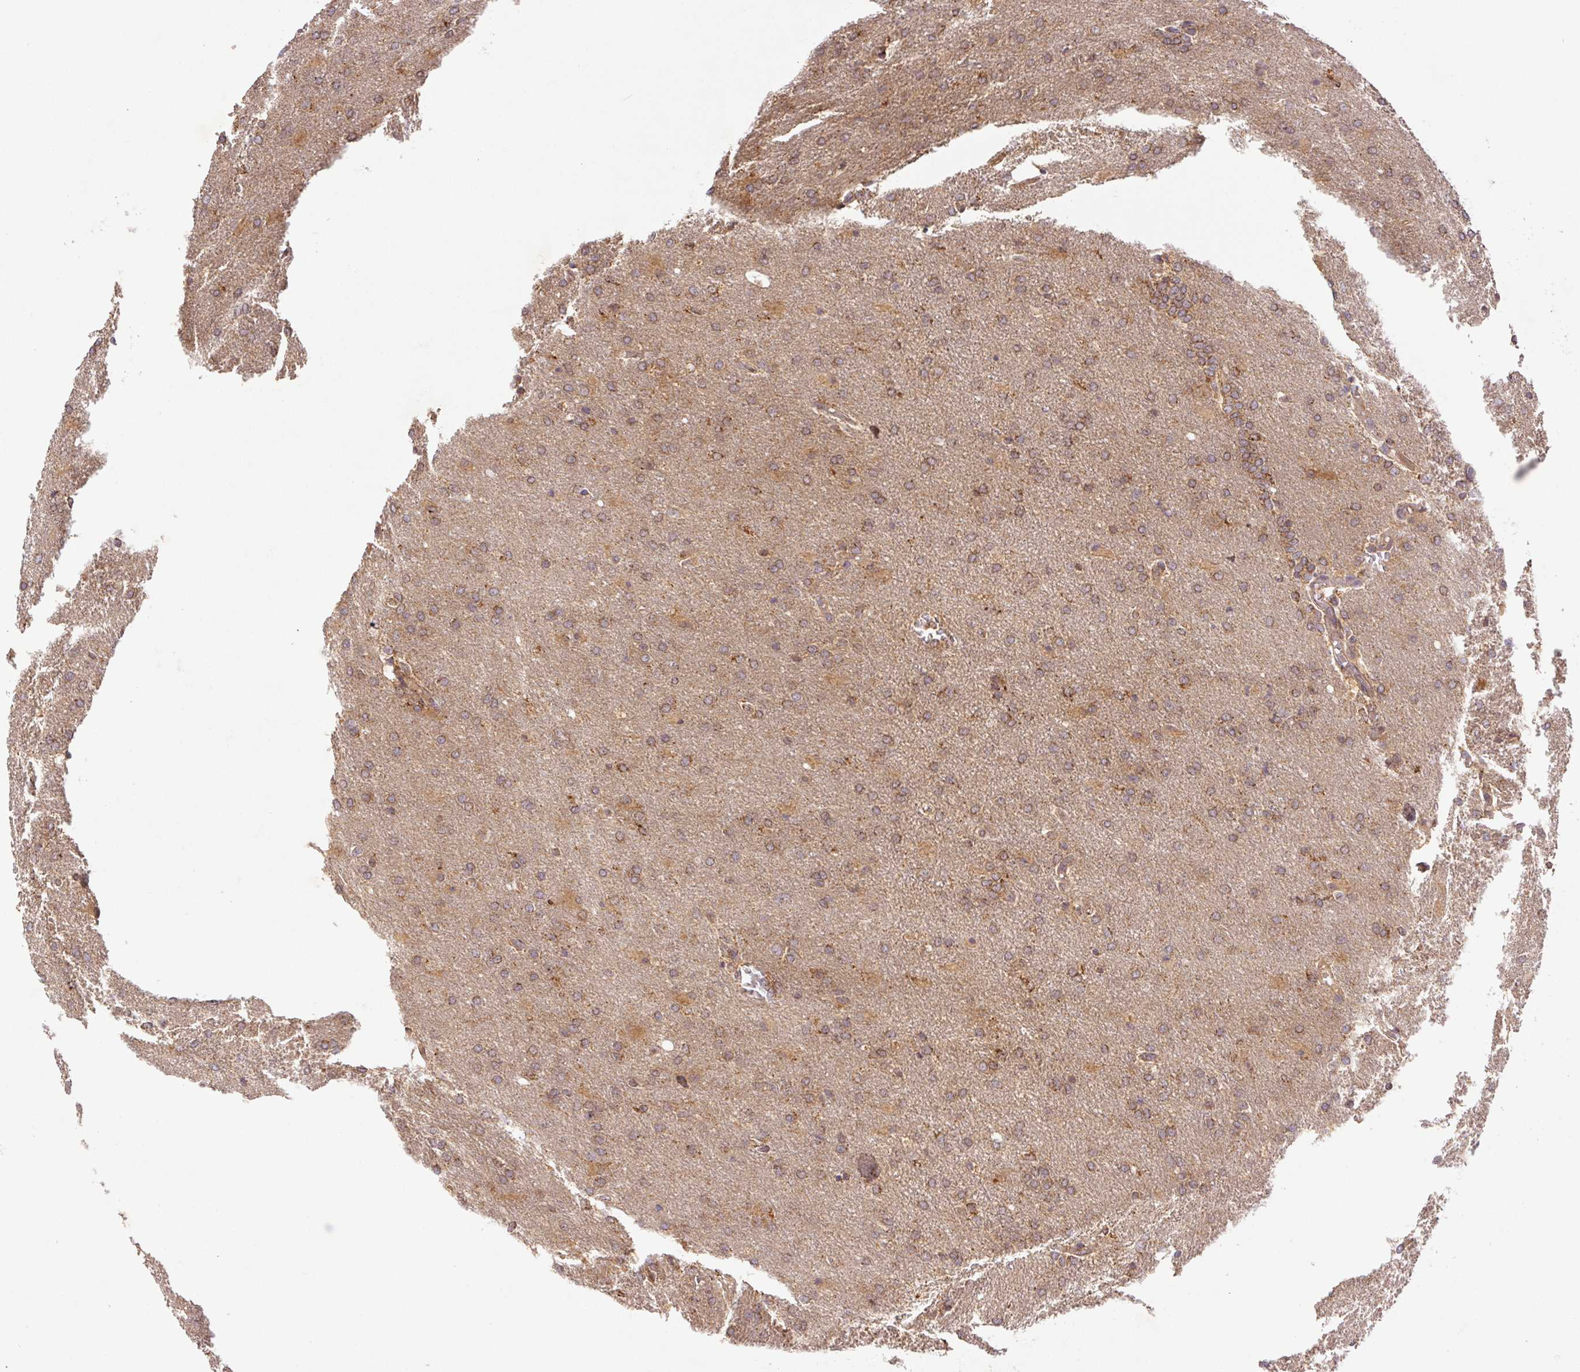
{"staining": {"intensity": "moderate", "quantity": ">75%", "location": "cytoplasmic/membranous"}, "tissue": "glioma", "cell_type": "Tumor cells", "image_type": "cancer", "snomed": [{"axis": "morphology", "description": "Glioma, malignant, High grade"}, {"axis": "topography", "description": "Brain"}], "caption": "A medium amount of moderate cytoplasmic/membranous expression is appreciated in approximately >75% of tumor cells in malignant glioma (high-grade) tissue.", "gene": "MTHFD1", "patient": {"sex": "male", "age": 68}}